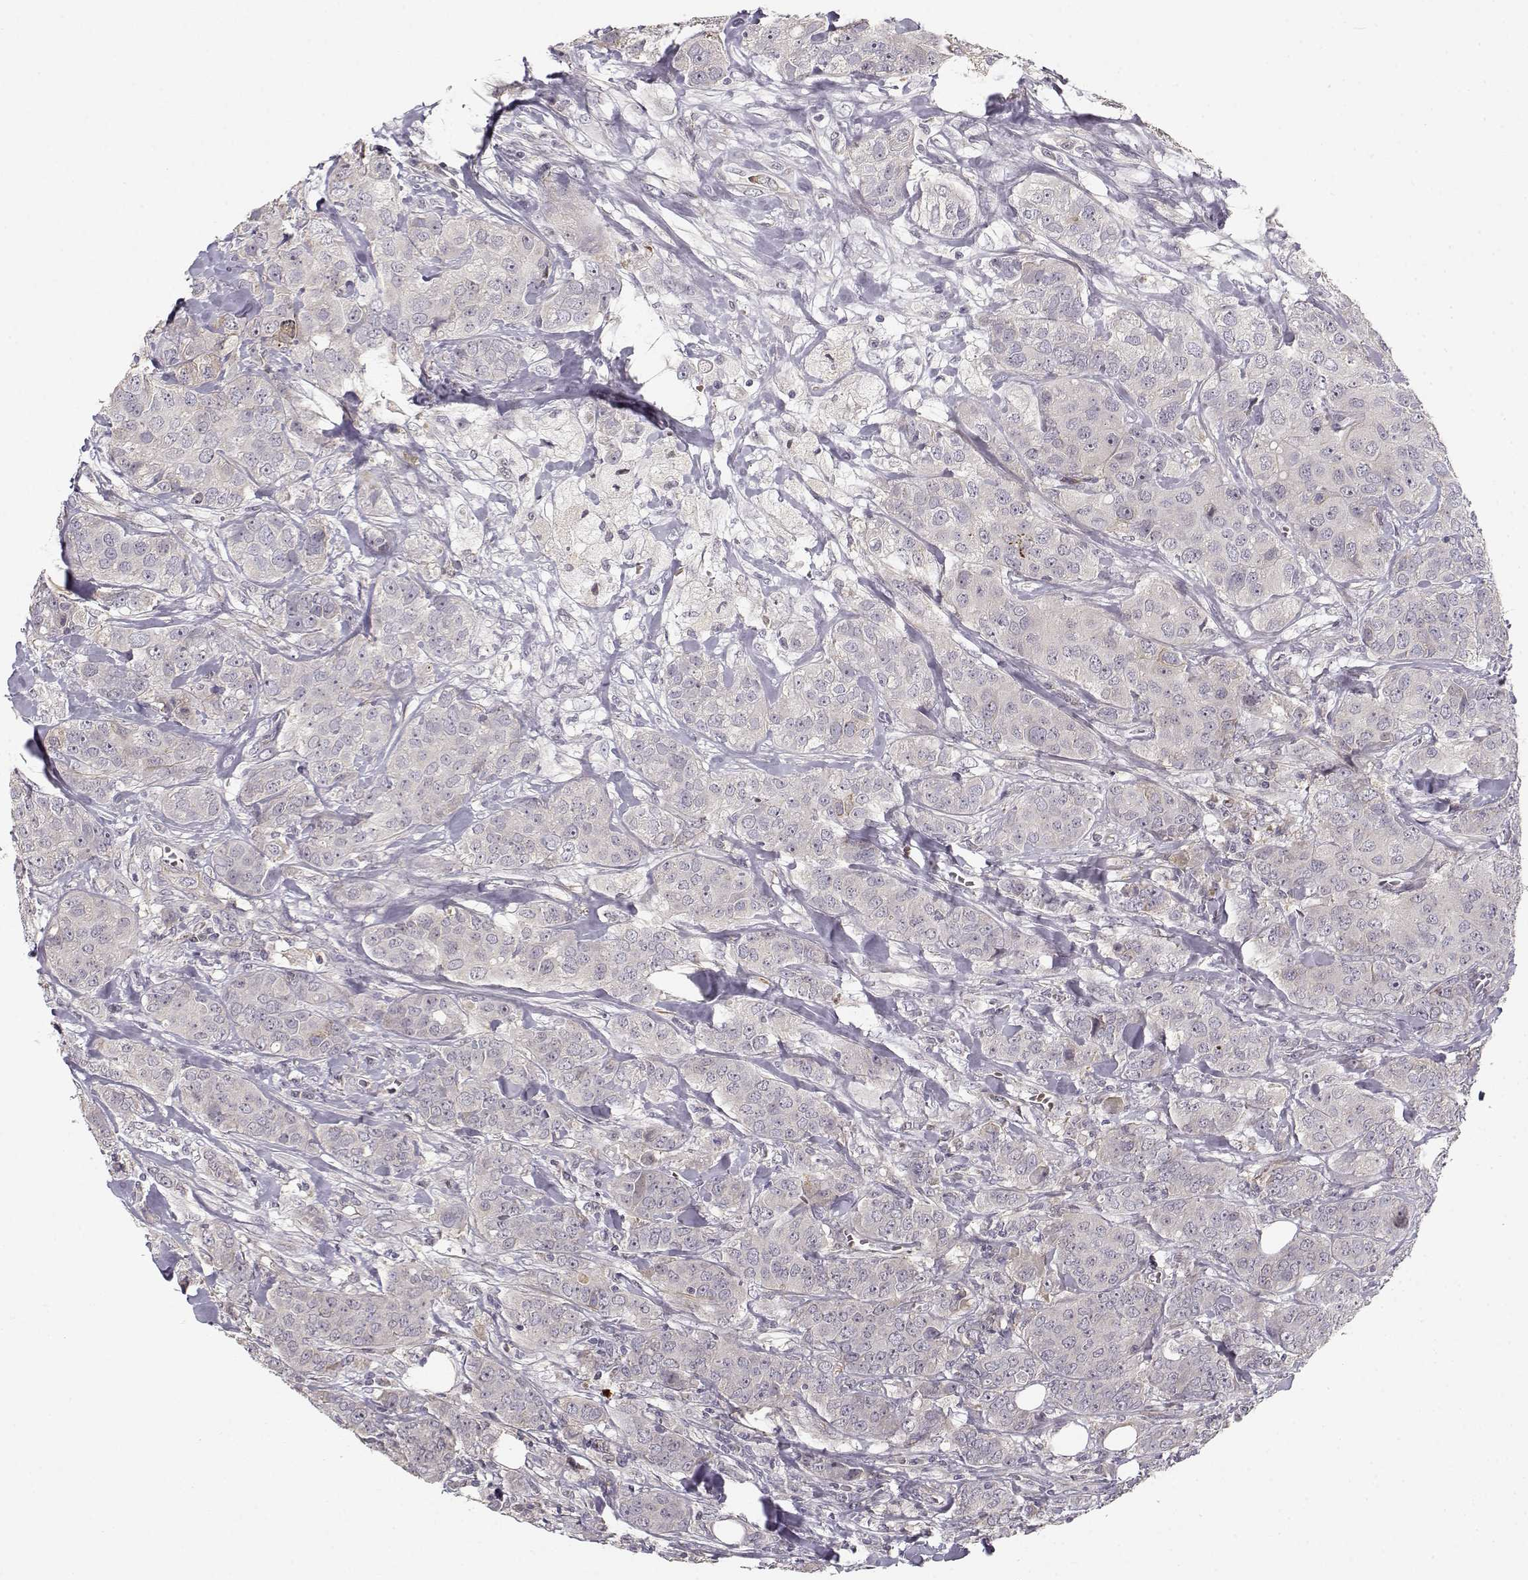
{"staining": {"intensity": "negative", "quantity": "none", "location": "none"}, "tissue": "breast cancer", "cell_type": "Tumor cells", "image_type": "cancer", "snomed": [{"axis": "morphology", "description": "Duct carcinoma"}, {"axis": "topography", "description": "Breast"}], "caption": "Micrograph shows no significant protein expression in tumor cells of breast intraductal carcinoma.", "gene": "RGS9BP", "patient": {"sex": "female", "age": 43}}